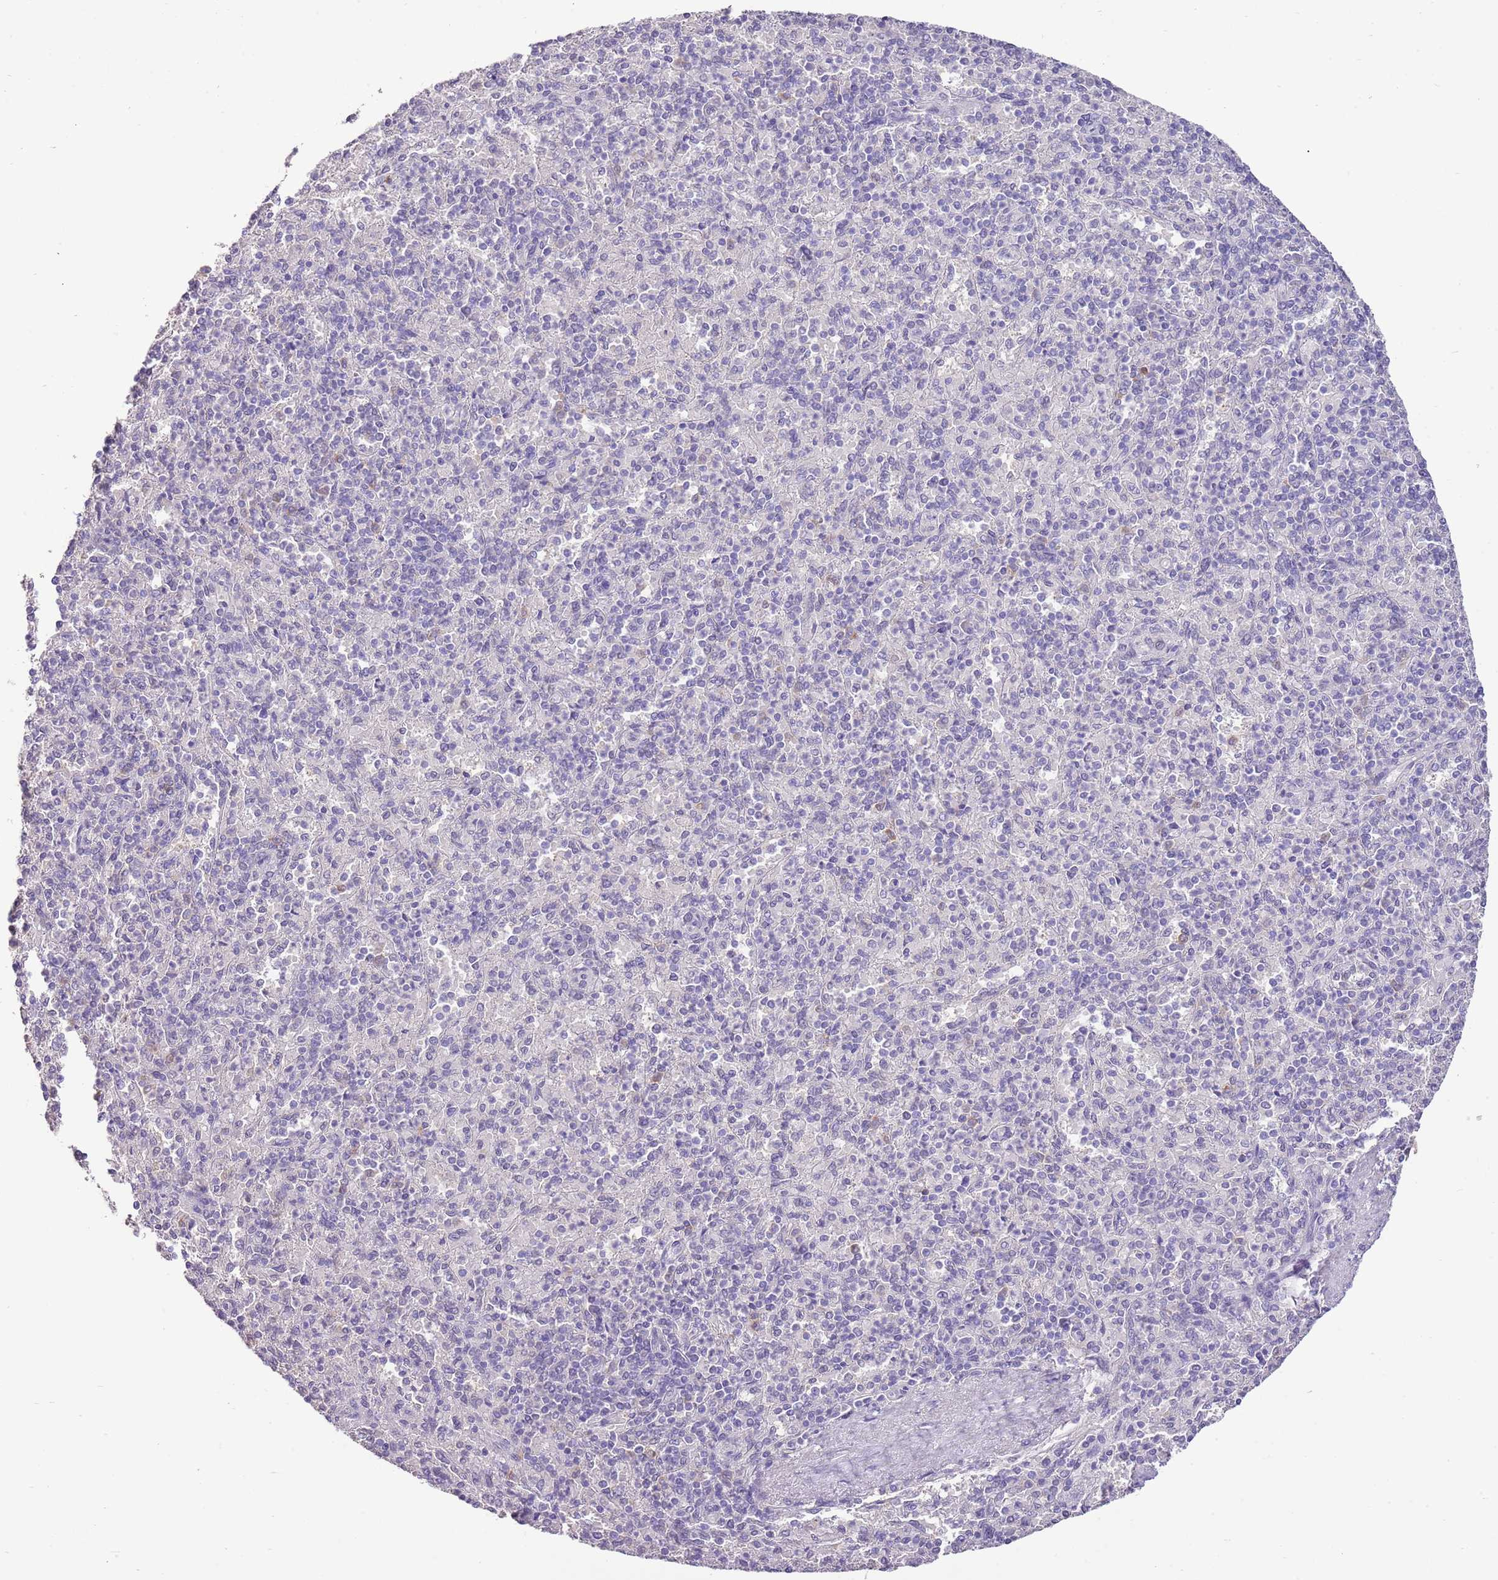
{"staining": {"intensity": "negative", "quantity": "none", "location": "none"}, "tissue": "spleen", "cell_type": "Cells in red pulp", "image_type": "normal", "snomed": [{"axis": "morphology", "description": "Normal tissue, NOS"}, {"axis": "topography", "description": "Spleen"}], "caption": "Spleen was stained to show a protein in brown. There is no significant staining in cells in red pulp. (Brightfield microscopy of DAB immunohistochemistry at high magnification).", "gene": "IZUMO4", "patient": {"sex": "male", "age": 82}}